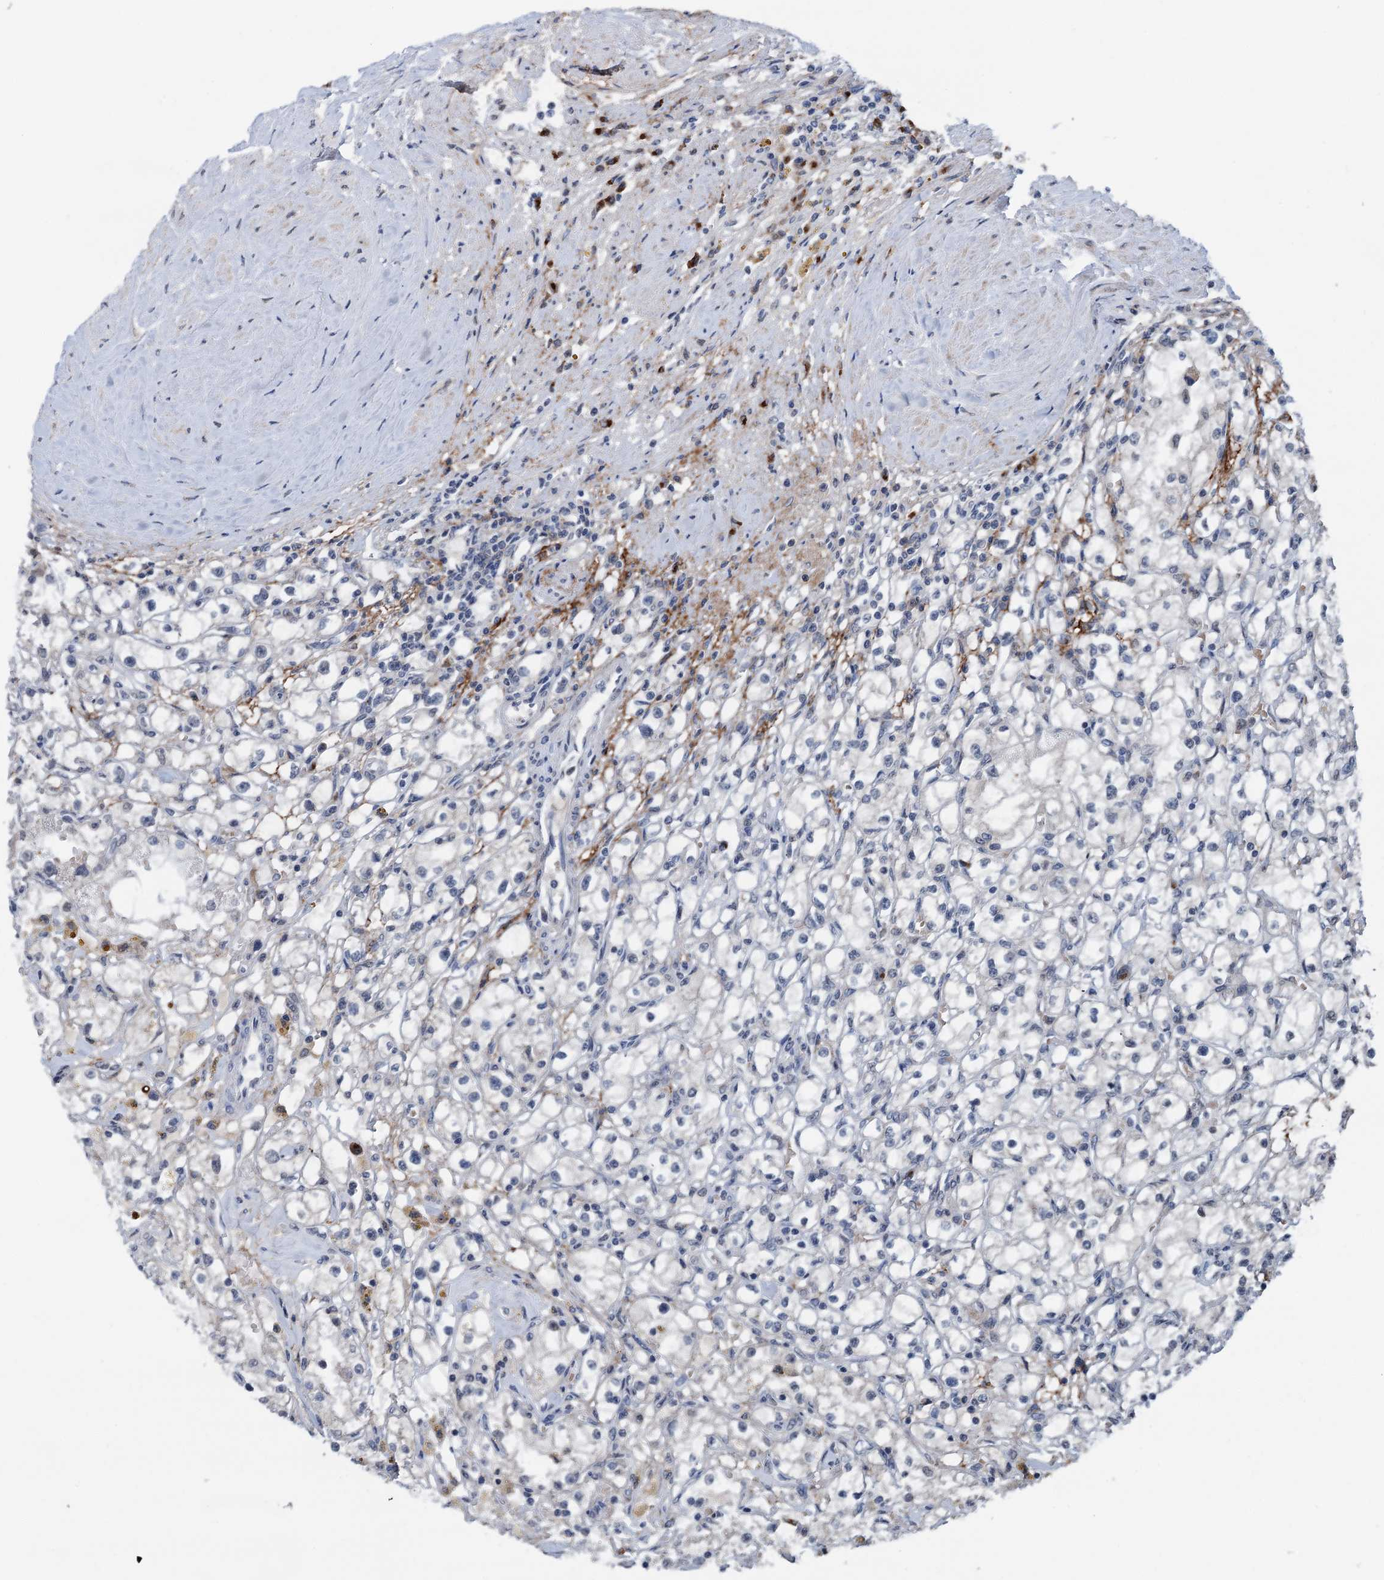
{"staining": {"intensity": "negative", "quantity": "none", "location": "none"}, "tissue": "renal cancer", "cell_type": "Tumor cells", "image_type": "cancer", "snomed": [{"axis": "morphology", "description": "Adenocarcinoma, NOS"}, {"axis": "topography", "description": "Kidney"}], "caption": "Immunohistochemical staining of human renal cancer (adenocarcinoma) exhibits no significant positivity in tumor cells.", "gene": "SHLD1", "patient": {"sex": "male", "age": 56}}